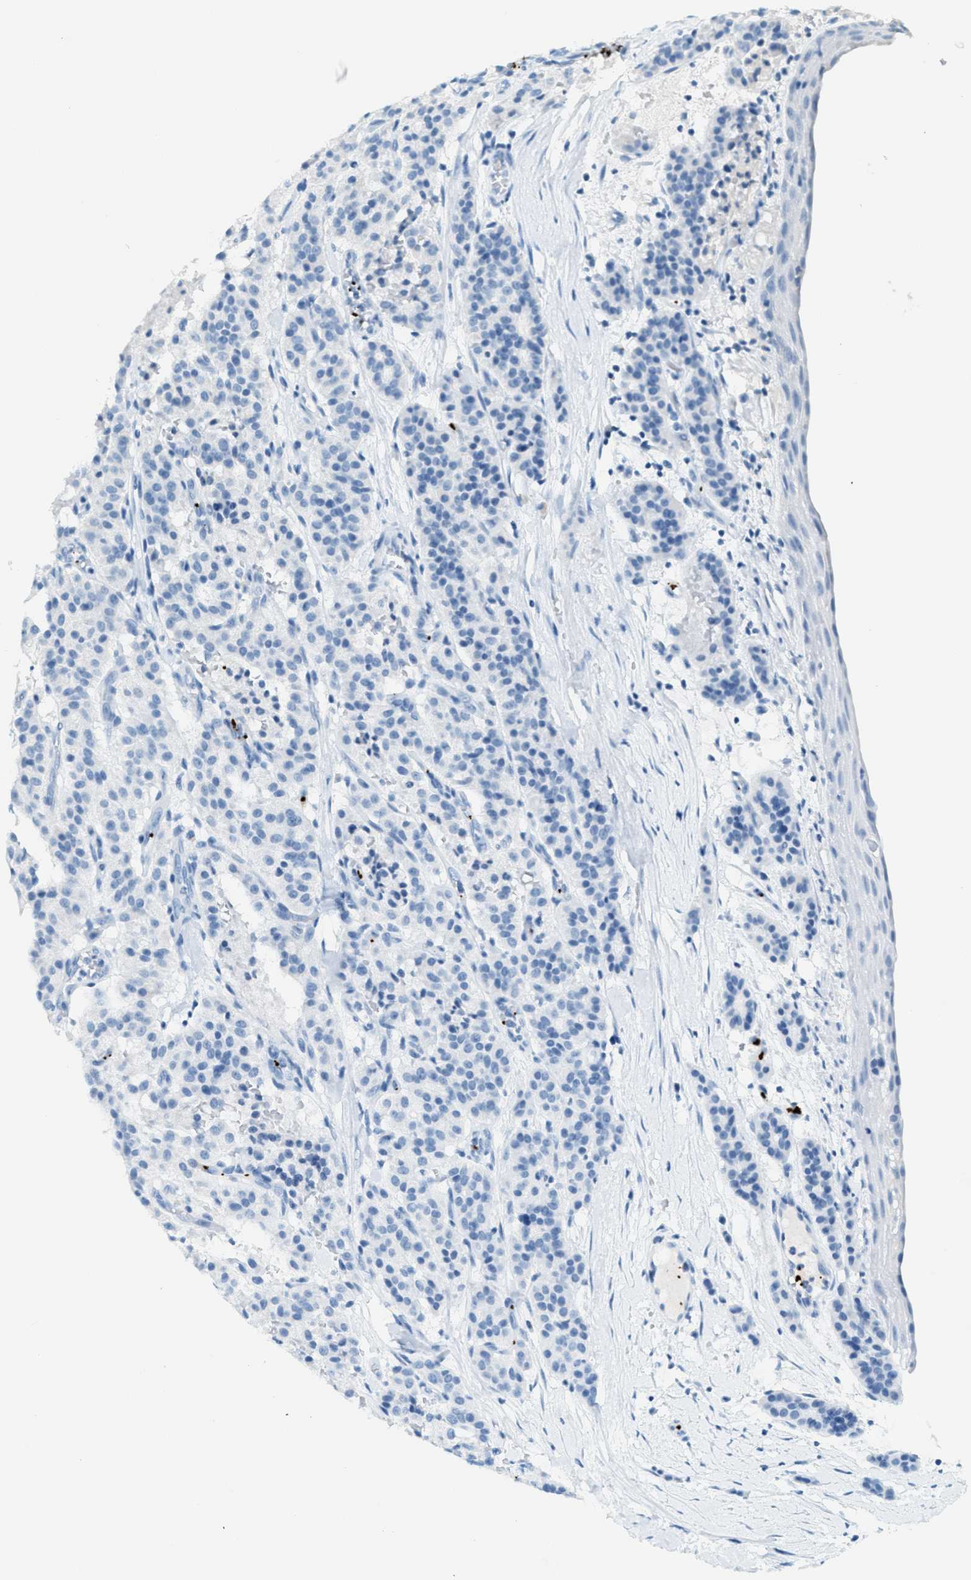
{"staining": {"intensity": "negative", "quantity": "none", "location": "none"}, "tissue": "carcinoid", "cell_type": "Tumor cells", "image_type": "cancer", "snomed": [{"axis": "morphology", "description": "Carcinoid, malignant, NOS"}, {"axis": "topography", "description": "Lung"}], "caption": "Protein analysis of carcinoid demonstrates no significant positivity in tumor cells.", "gene": "PPBP", "patient": {"sex": "male", "age": 30}}